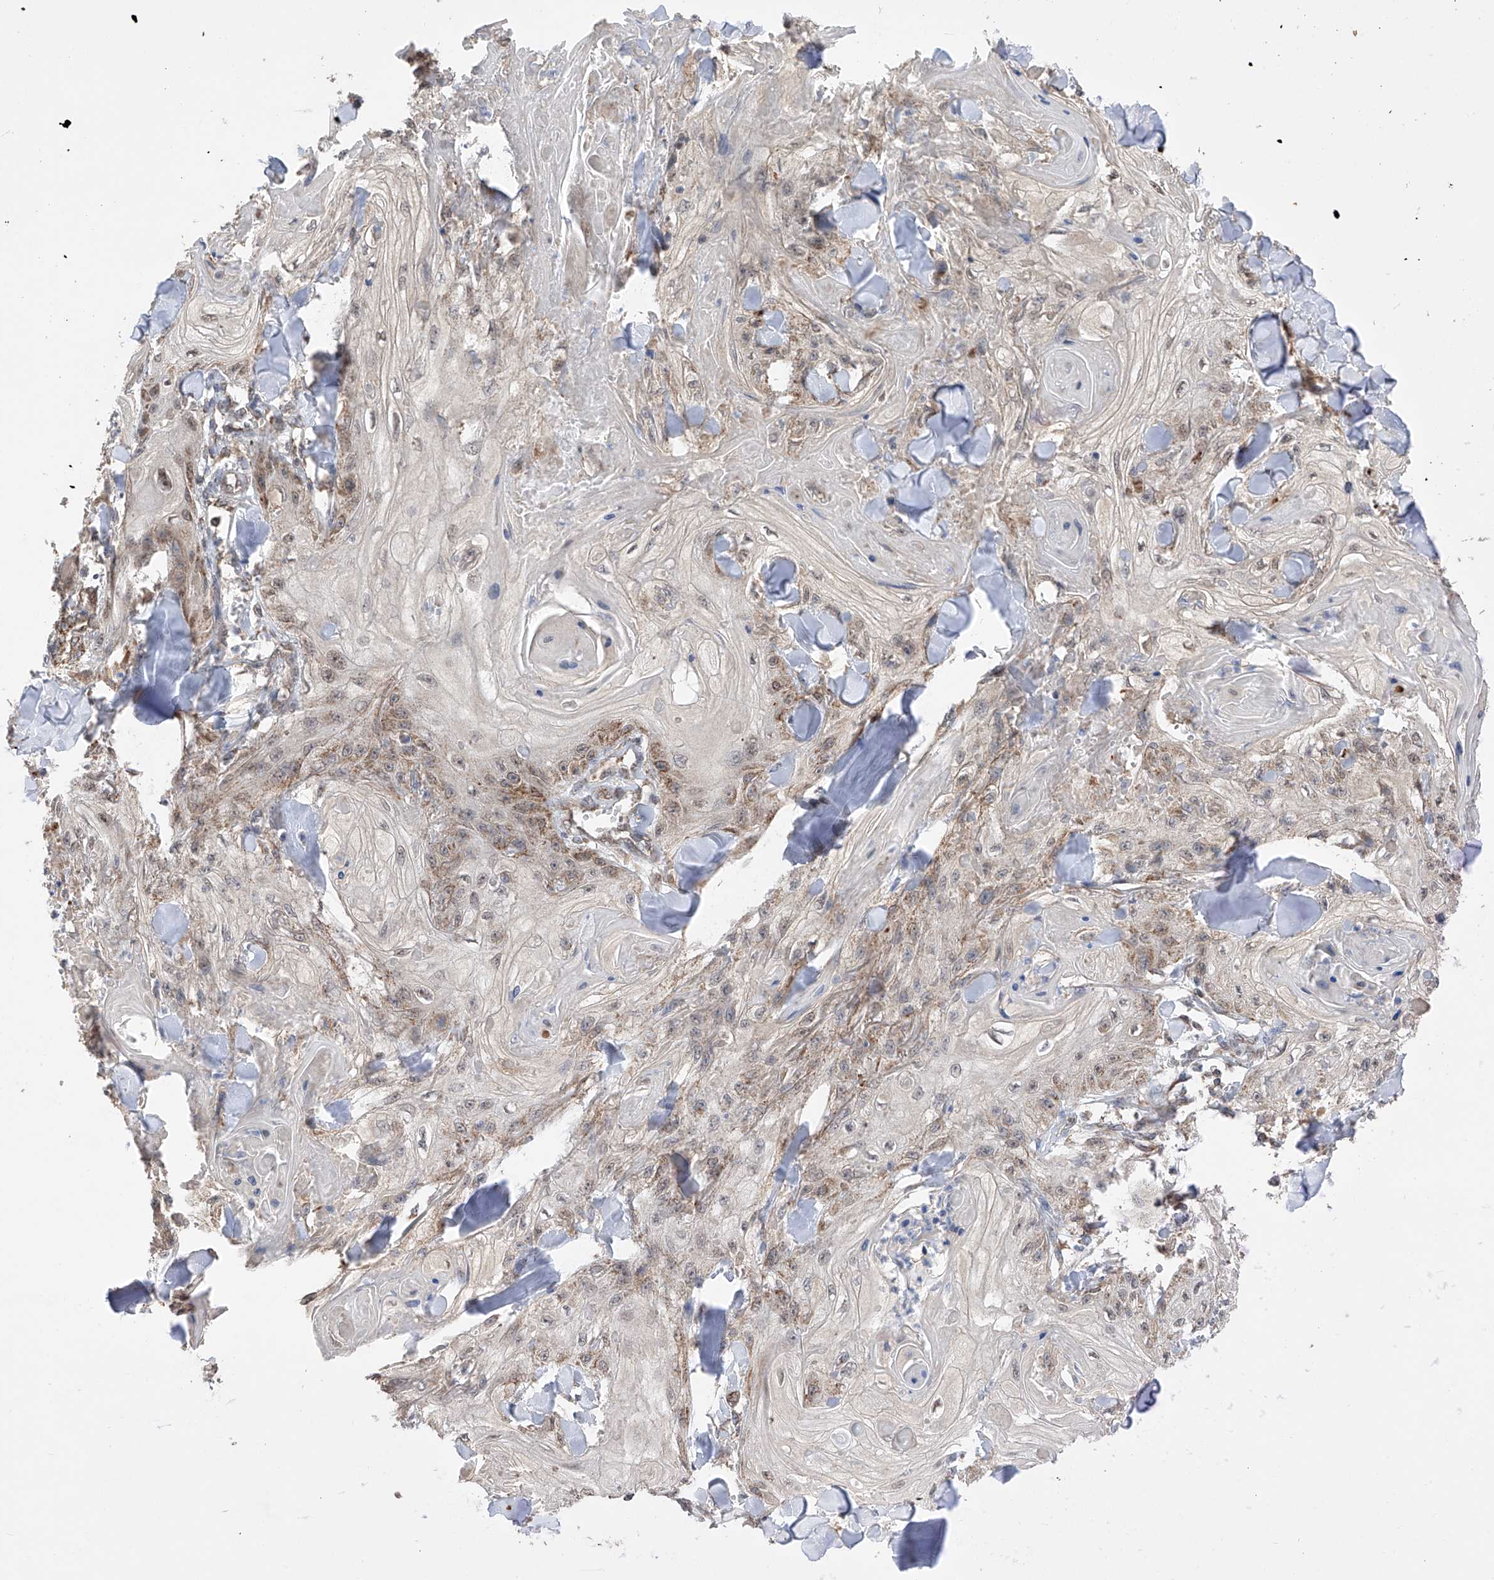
{"staining": {"intensity": "moderate", "quantity": "25%-75%", "location": "cytoplasmic/membranous,nuclear"}, "tissue": "skin cancer", "cell_type": "Tumor cells", "image_type": "cancer", "snomed": [{"axis": "morphology", "description": "Squamous cell carcinoma, NOS"}, {"axis": "topography", "description": "Skin"}], "caption": "Immunohistochemistry micrograph of squamous cell carcinoma (skin) stained for a protein (brown), which displays medium levels of moderate cytoplasmic/membranous and nuclear positivity in approximately 25%-75% of tumor cells.", "gene": "SDHAF4", "patient": {"sex": "male", "age": 74}}